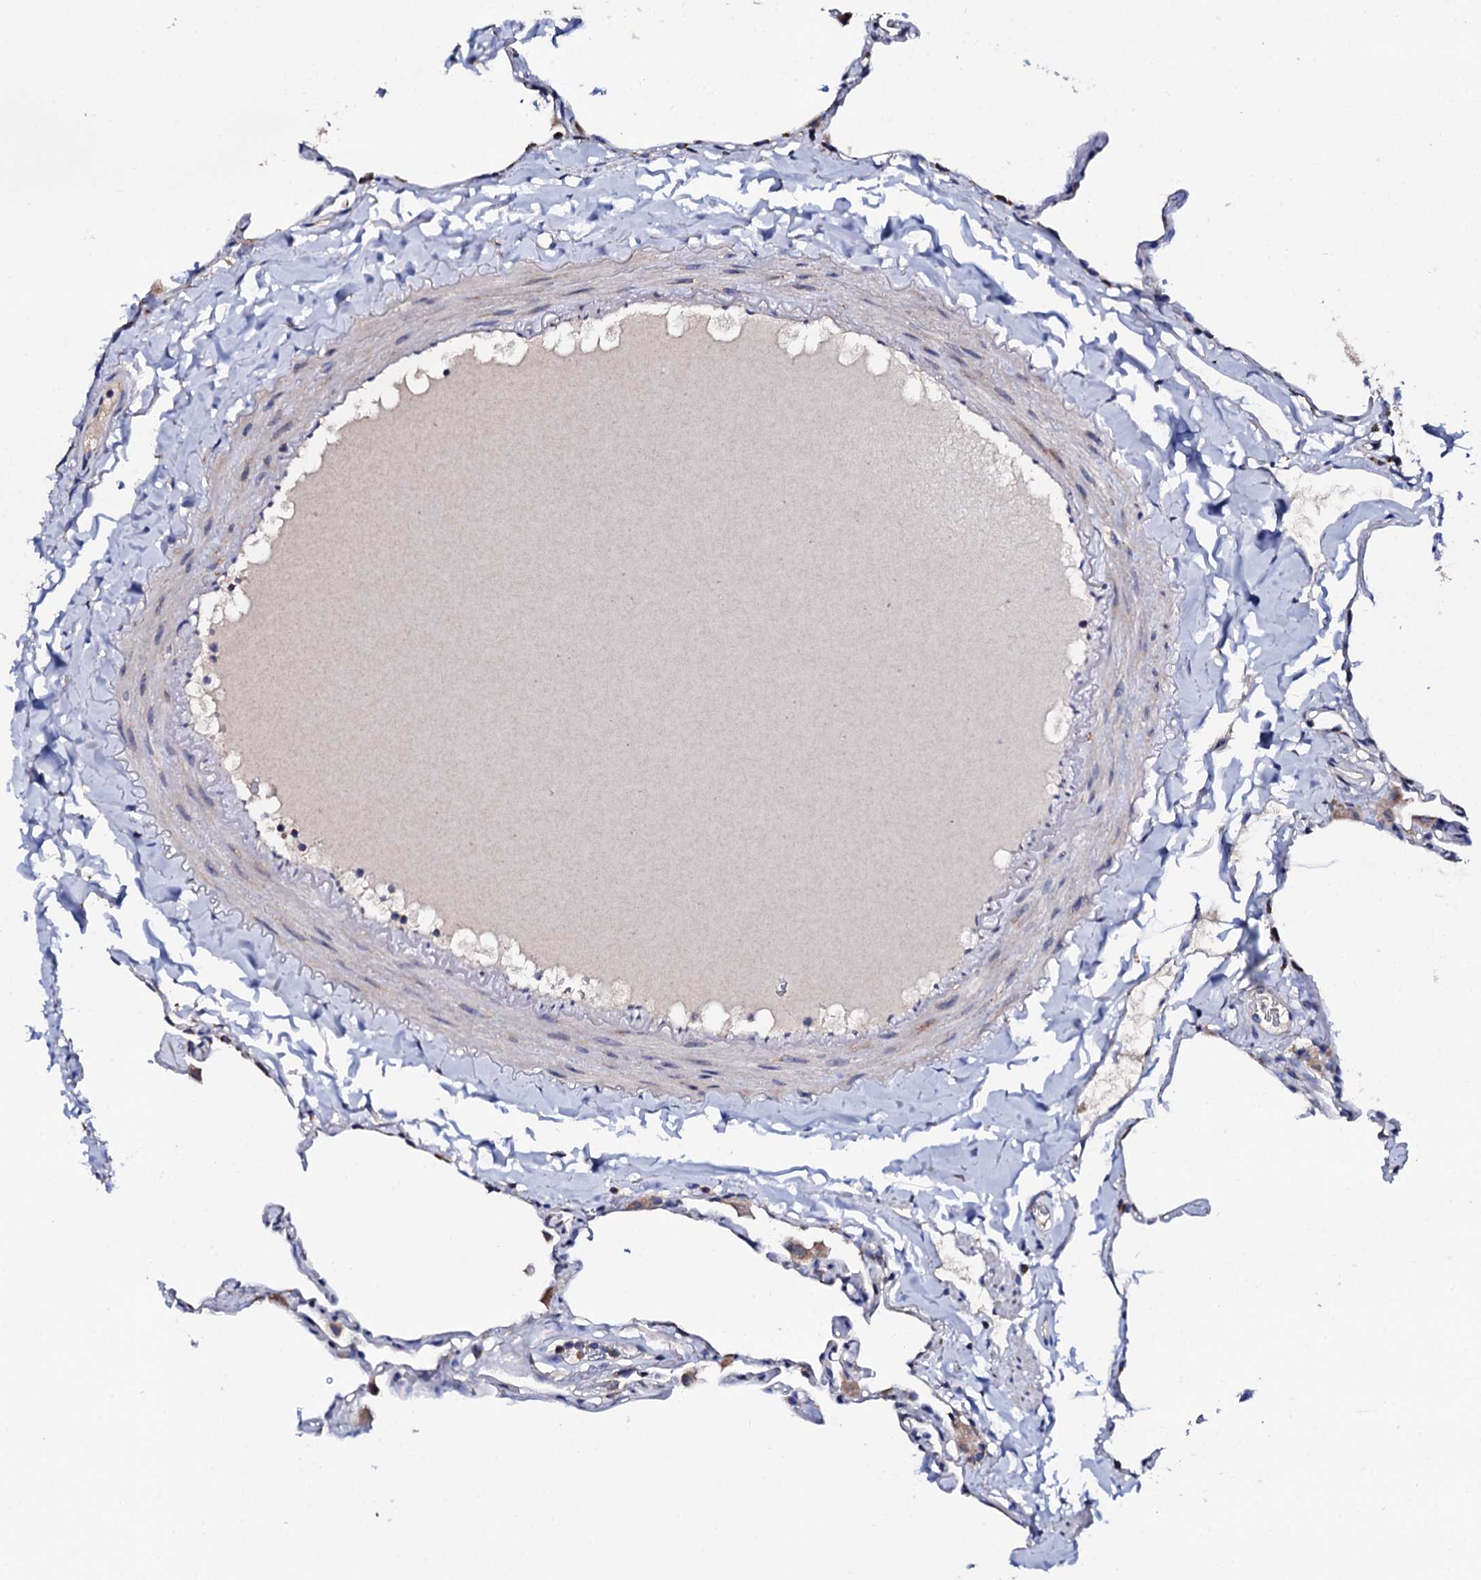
{"staining": {"intensity": "negative", "quantity": "none", "location": "none"}, "tissue": "lung", "cell_type": "Alveolar cells", "image_type": "normal", "snomed": [{"axis": "morphology", "description": "Normal tissue, NOS"}, {"axis": "topography", "description": "Lung"}], "caption": "Immunohistochemical staining of benign human lung exhibits no significant expression in alveolar cells.", "gene": "TCAF2C", "patient": {"sex": "male", "age": 65}}